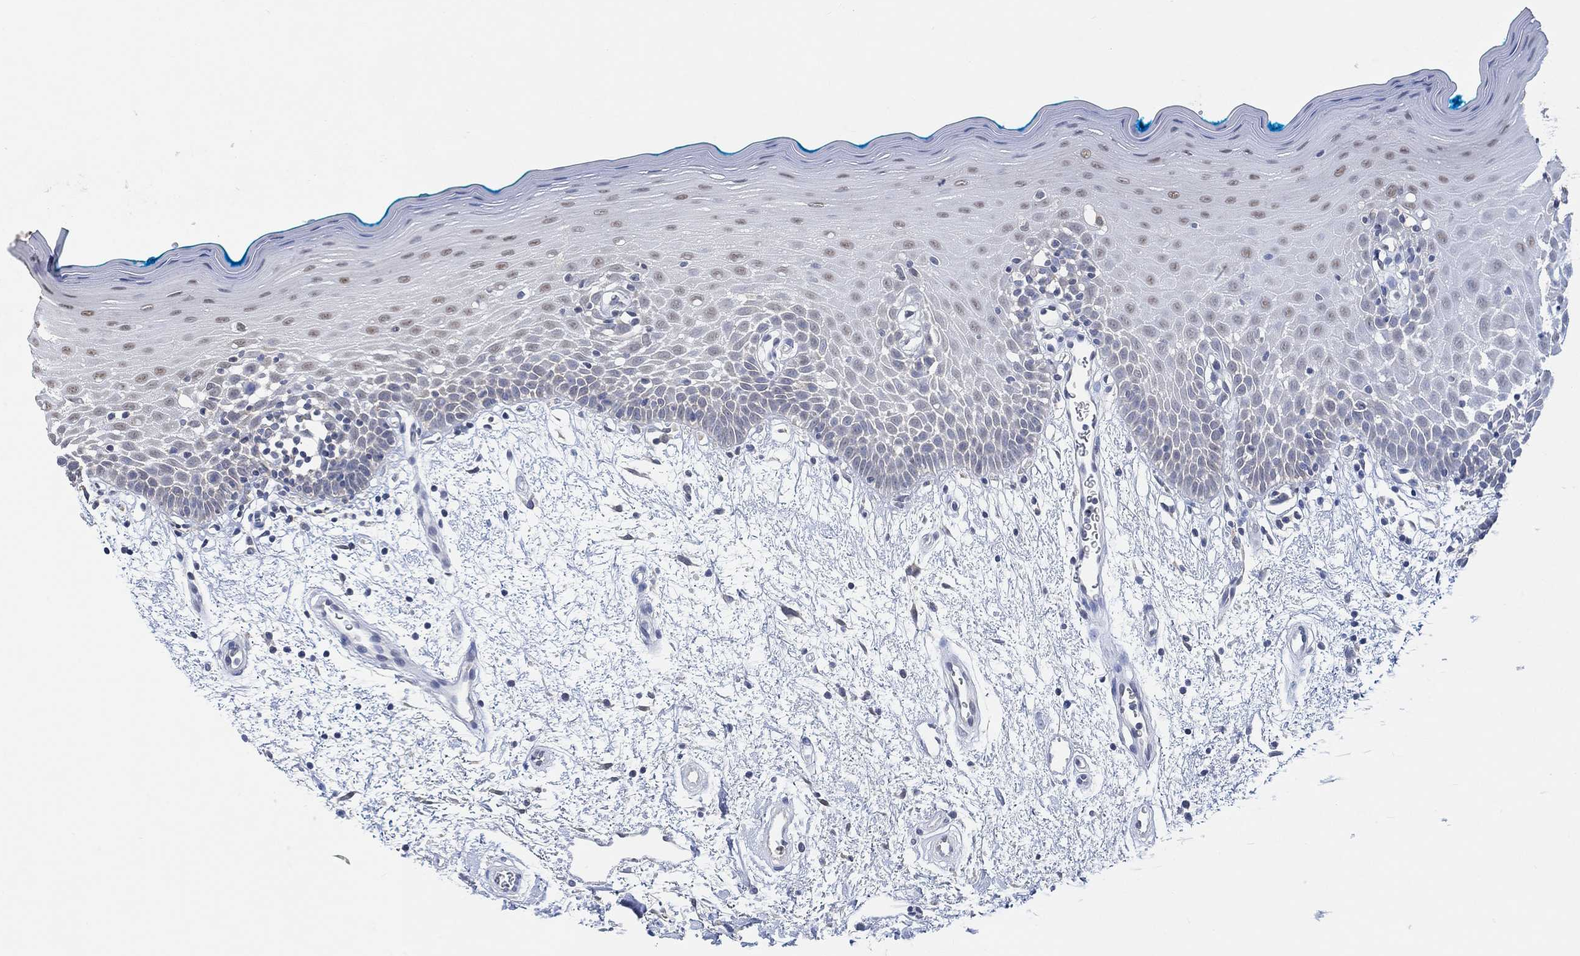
{"staining": {"intensity": "moderate", "quantity": "<25%", "location": "nuclear"}, "tissue": "oral mucosa", "cell_type": "Squamous epithelial cells", "image_type": "normal", "snomed": [{"axis": "morphology", "description": "Normal tissue, NOS"}, {"axis": "morphology", "description": "Squamous cell carcinoma, NOS"}, {"axis": "topography", "description": "Oral tissue"}, {"axis": "topography", "description": "Head-Neck"}], "caption": "An immunohistochemistry (IHC) image of normal tissue is shown. Protein staining in brown shows moderate nuclear positivity in oral mucosa within squamous epithelial cells.", "gene": "MUC1", "patient": {"sex": "female", "age": 75}}